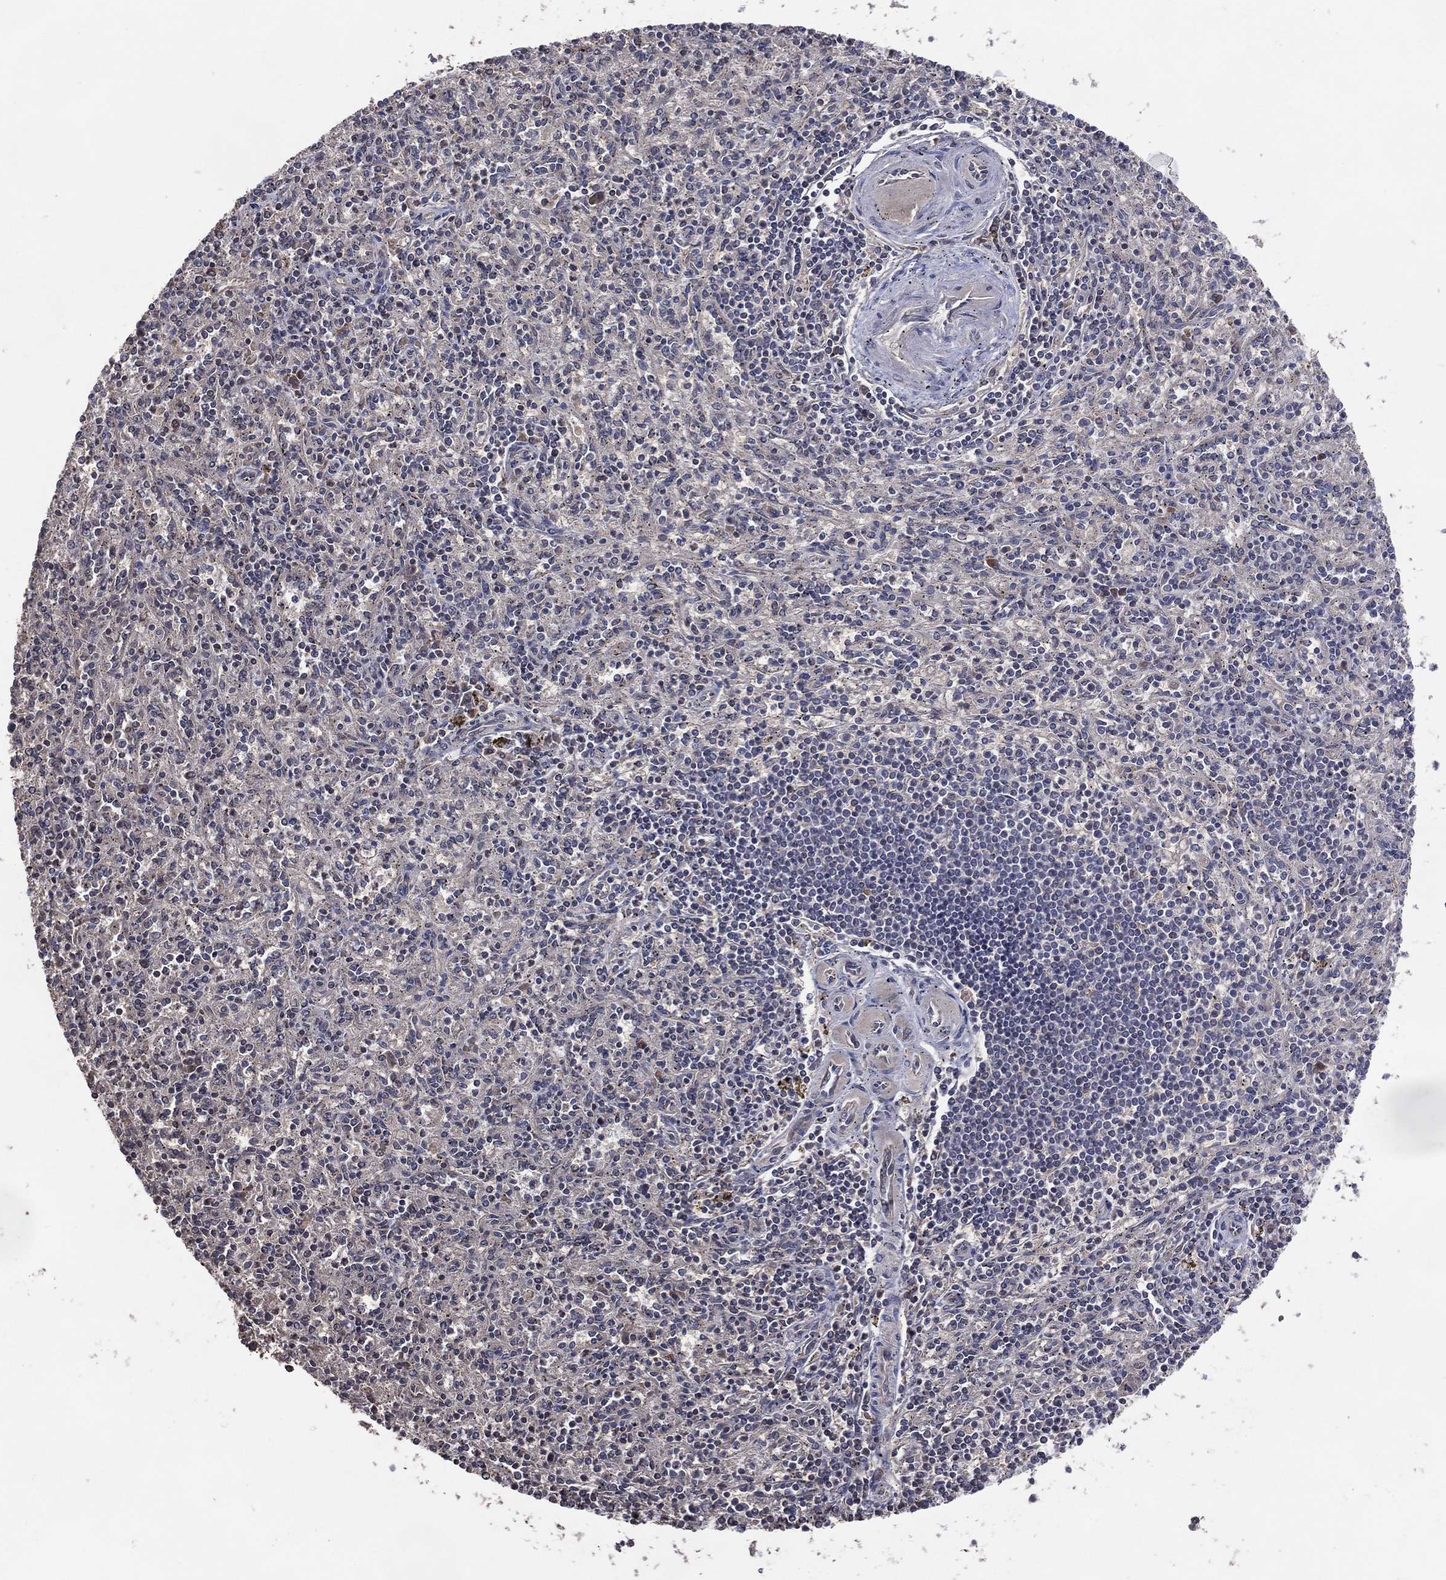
{"staining": {"intensity": "negative", "quantity": "none", "location": "none"}, "tissue": "spleen", "cell_type": "Cells in red pulp", "image_type": "normal", "snomed": [{"axis": "morphology", "description": "Normal tissue, NOS"}, {"axis": "topography", "description": "Spleen"}], "caption": "Photomicrograph shows no protein positivity in cells in red pulp of benign spleen. The staining was performed using DAB to visualize the protein expression in brown, while the nuclei were stained in blue with hematoxylin (Magnification: 20x).", "gene": "DNAH7", "patient": {"sex": "male", "age": 69}}